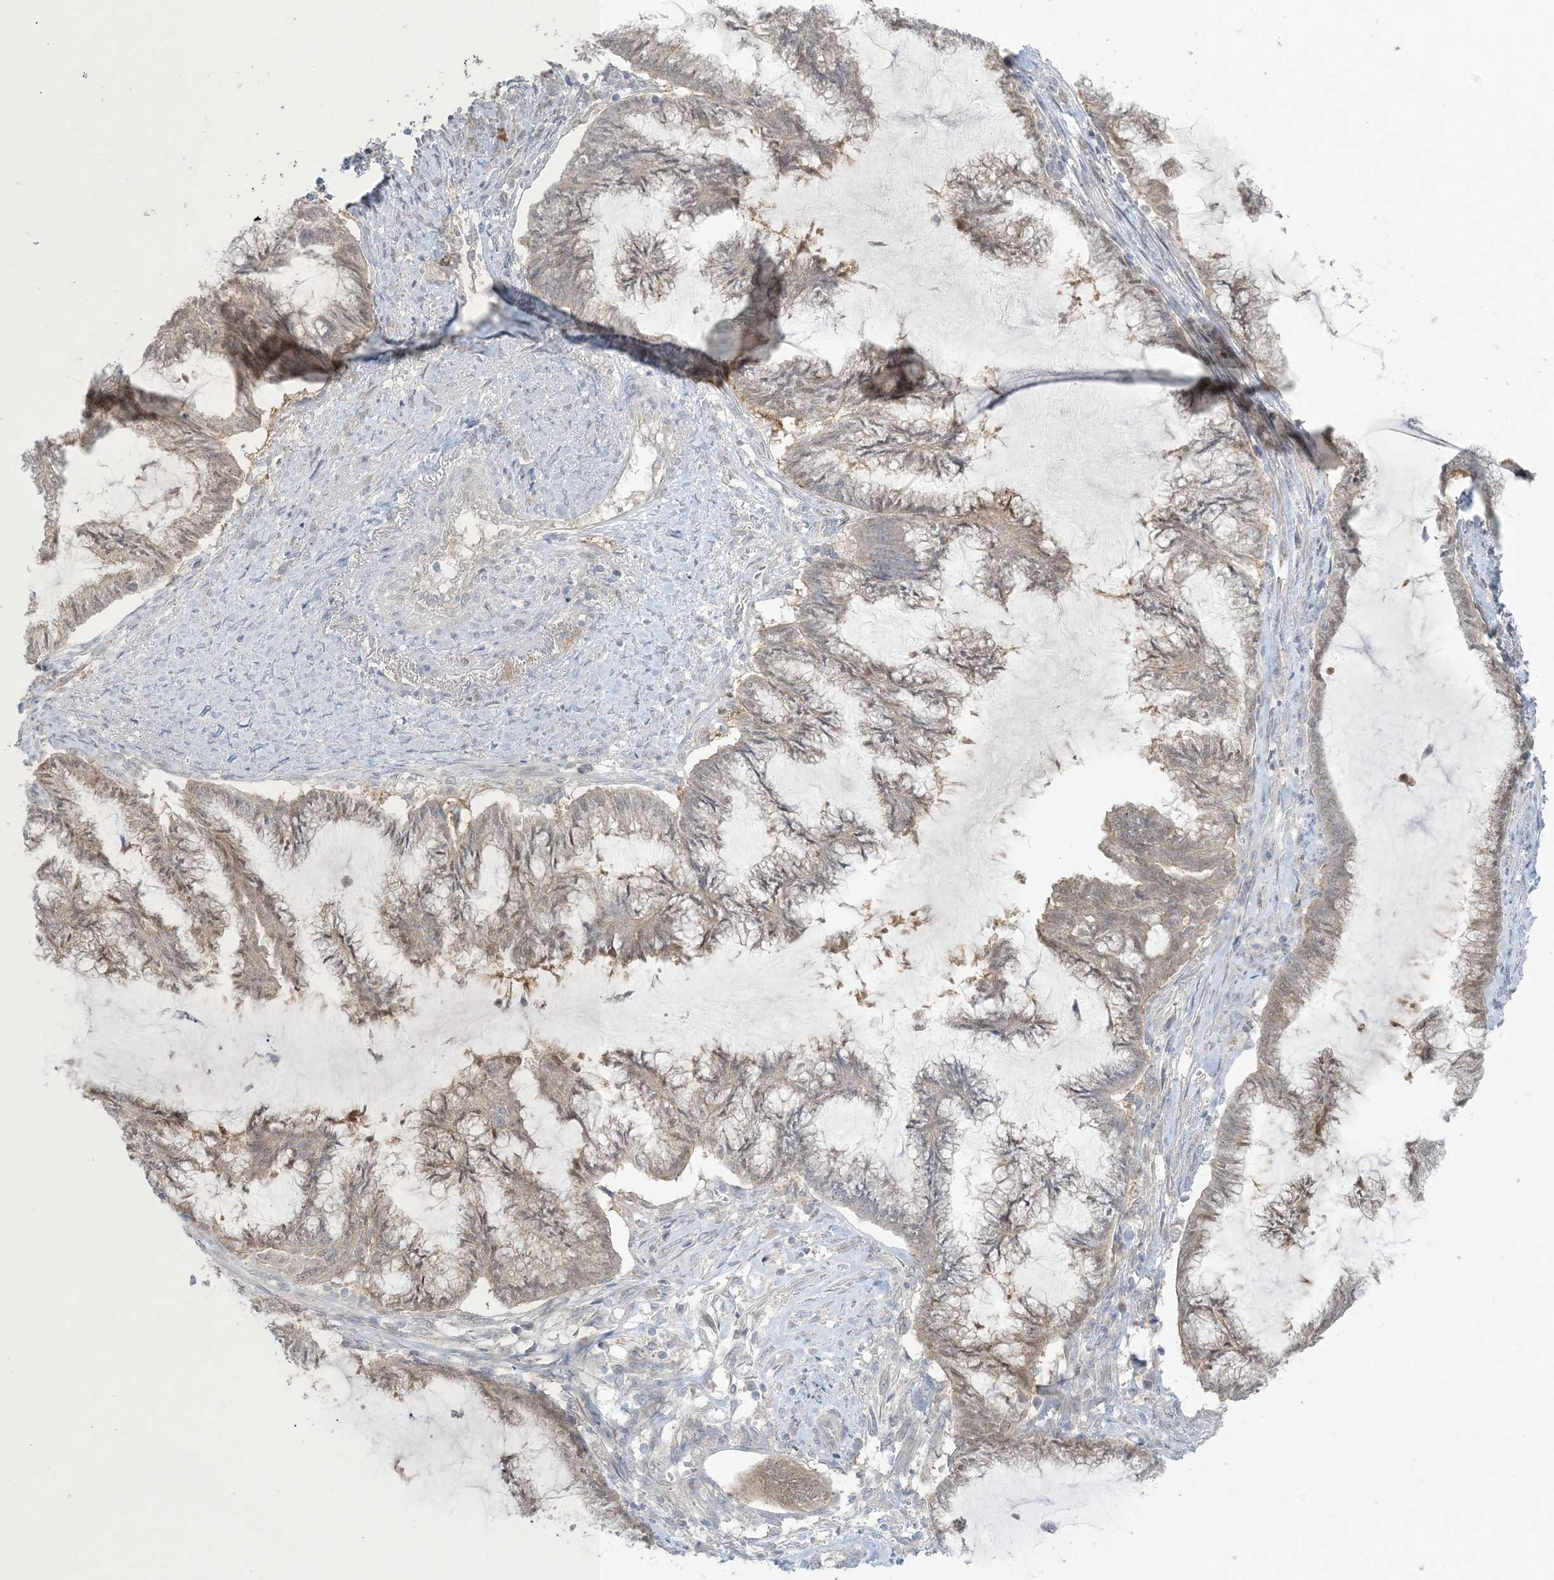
{"staining": {"intensity": "weak", "quantity": "<25%", "location": "nuclear"}, "tissue": "endometrial cancer", "cell_type": "Tumor cells", "image_type": "cancer", "snomed": [{"axis": "morphology", "description": "Adenocarcinoma, NOS"}, {"axis": "topography", "description": "Endometrium"}], "caption": "A micrograph of endometrial cancer (adenocarcinoma) stained for a protein exhibits no brown staining in tumor cells.", "gene": "NRBP2", "patient": {"sex": "female", "age": 86}}